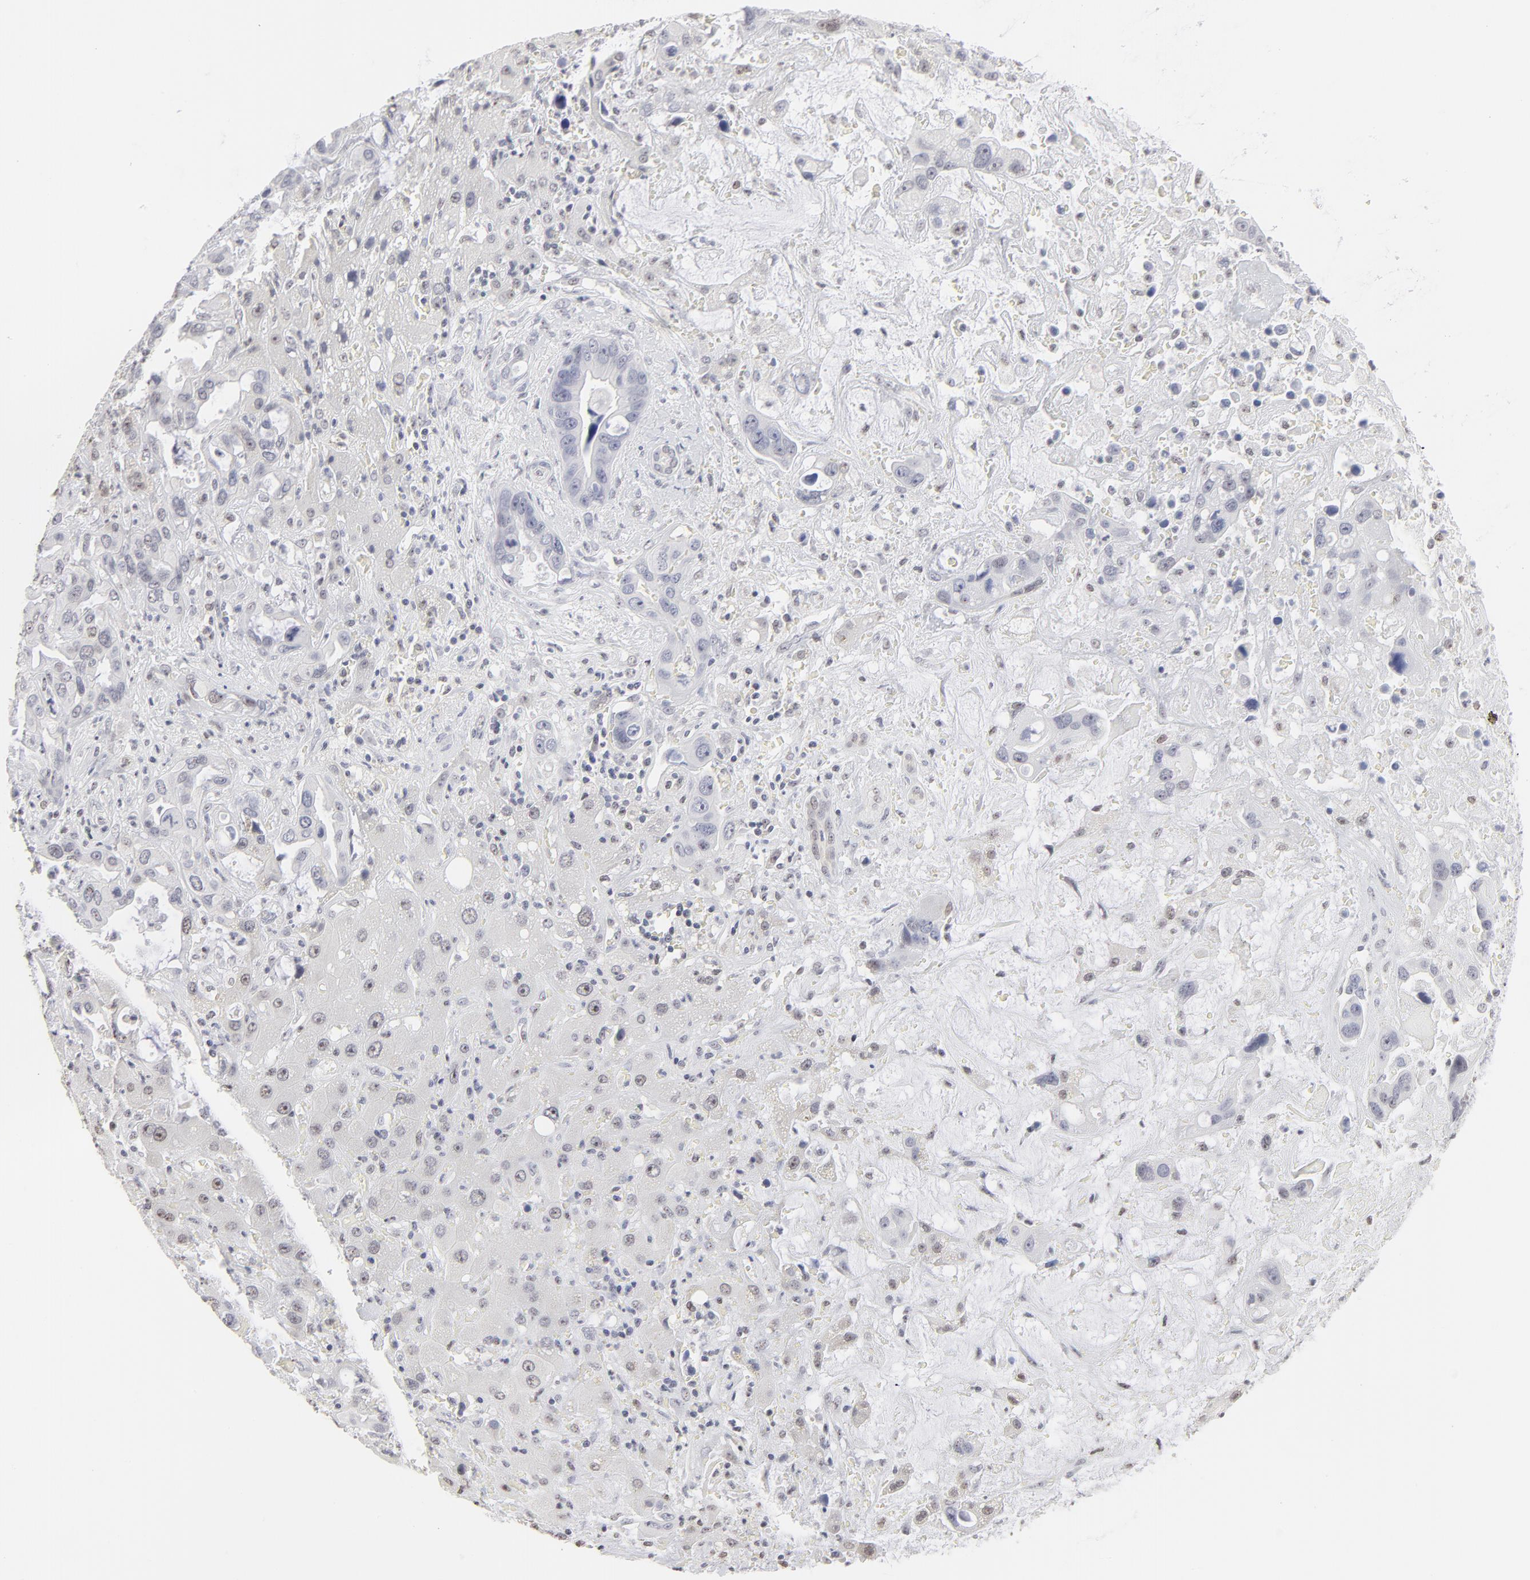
{"staining": {"intensity": "negative", "quantity": "none", "location": "none"}, "tissue": "liver cancer", "cell_type": "Tumor cells", "image_type": "cancer", "snomed": [{"axis": "morphology", "description": "Cholangiocarcinoma"}, {"axis": "topography", "description": "Liver"}], "caption": "An immunohistochemistry histopathology image of cholangiocarcinoma (liver) is shown. There is no staining in tumor cells of cholangiocarcinoma (liver).", "gene": "NFIL3", "patient": {"sex": "female", "age": 65}}